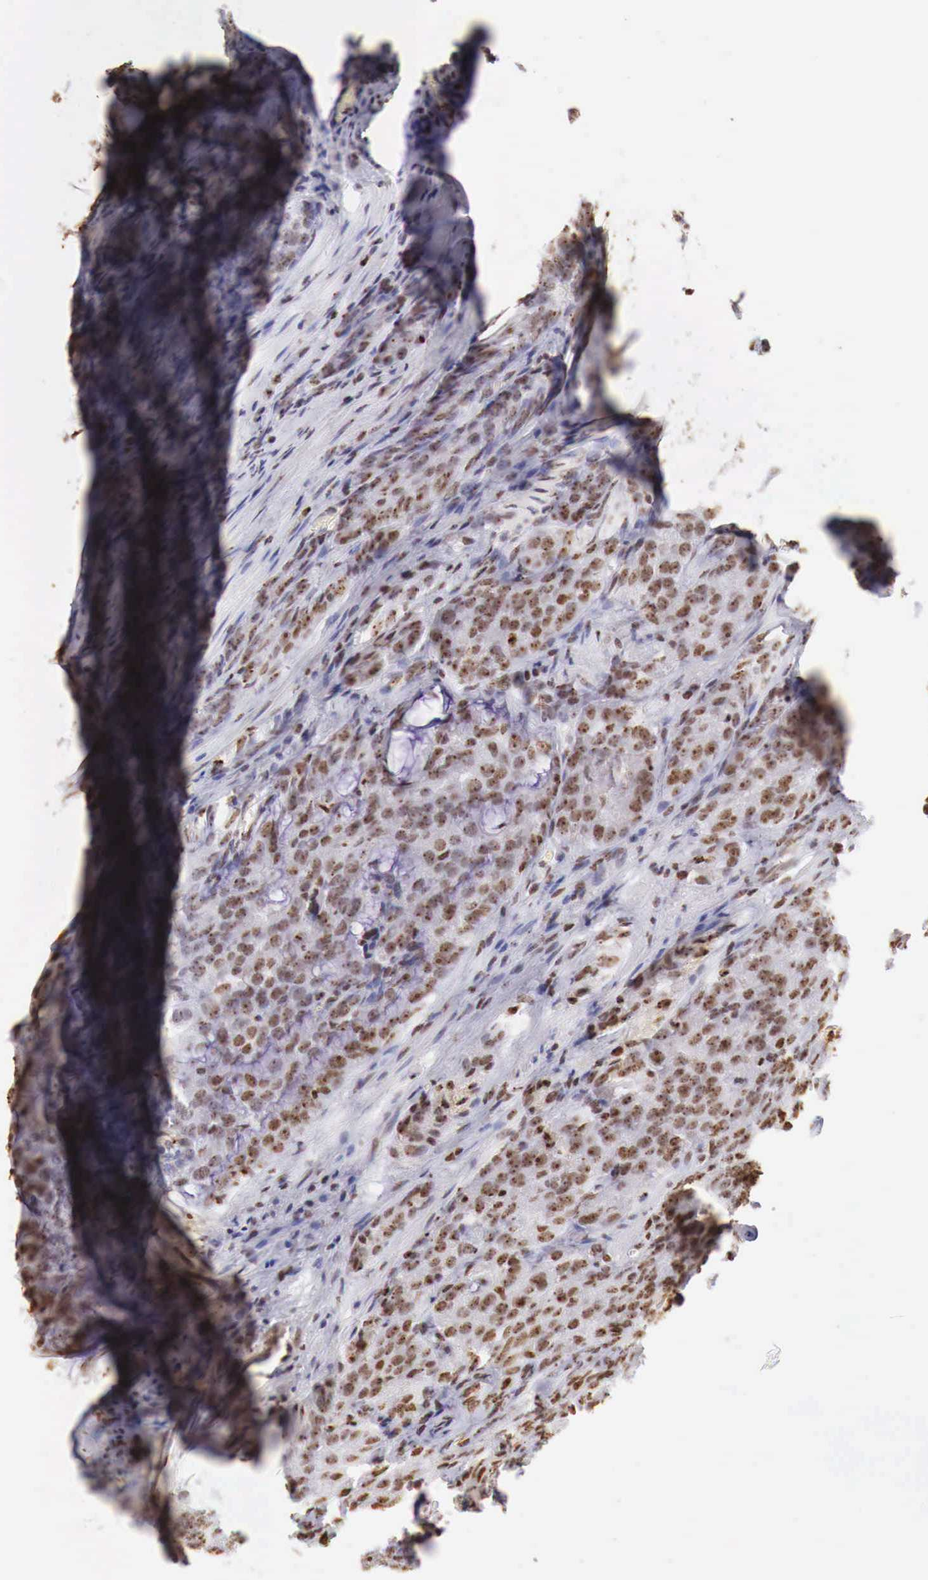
{"staining": {"intensity": "strong", "quantity": ">75%", "location": "nuclear"}, "tissue": "prostate cancer", "cell_type": "Tumor cells", "image_type": "cancer", "snomed": [{"axis": "morphology", "description": "Adenocarcinoma, Medium grade"}, {"axis": "topography", "description": "Prostate"}], "caption": "Prostate cancer stained for a protein (brown) demonstrates strong nuclear positive positivity in approximately >75% of tumor cells.", "gene": "DKC1", "patient": {"sex": "male", "age": 60}}